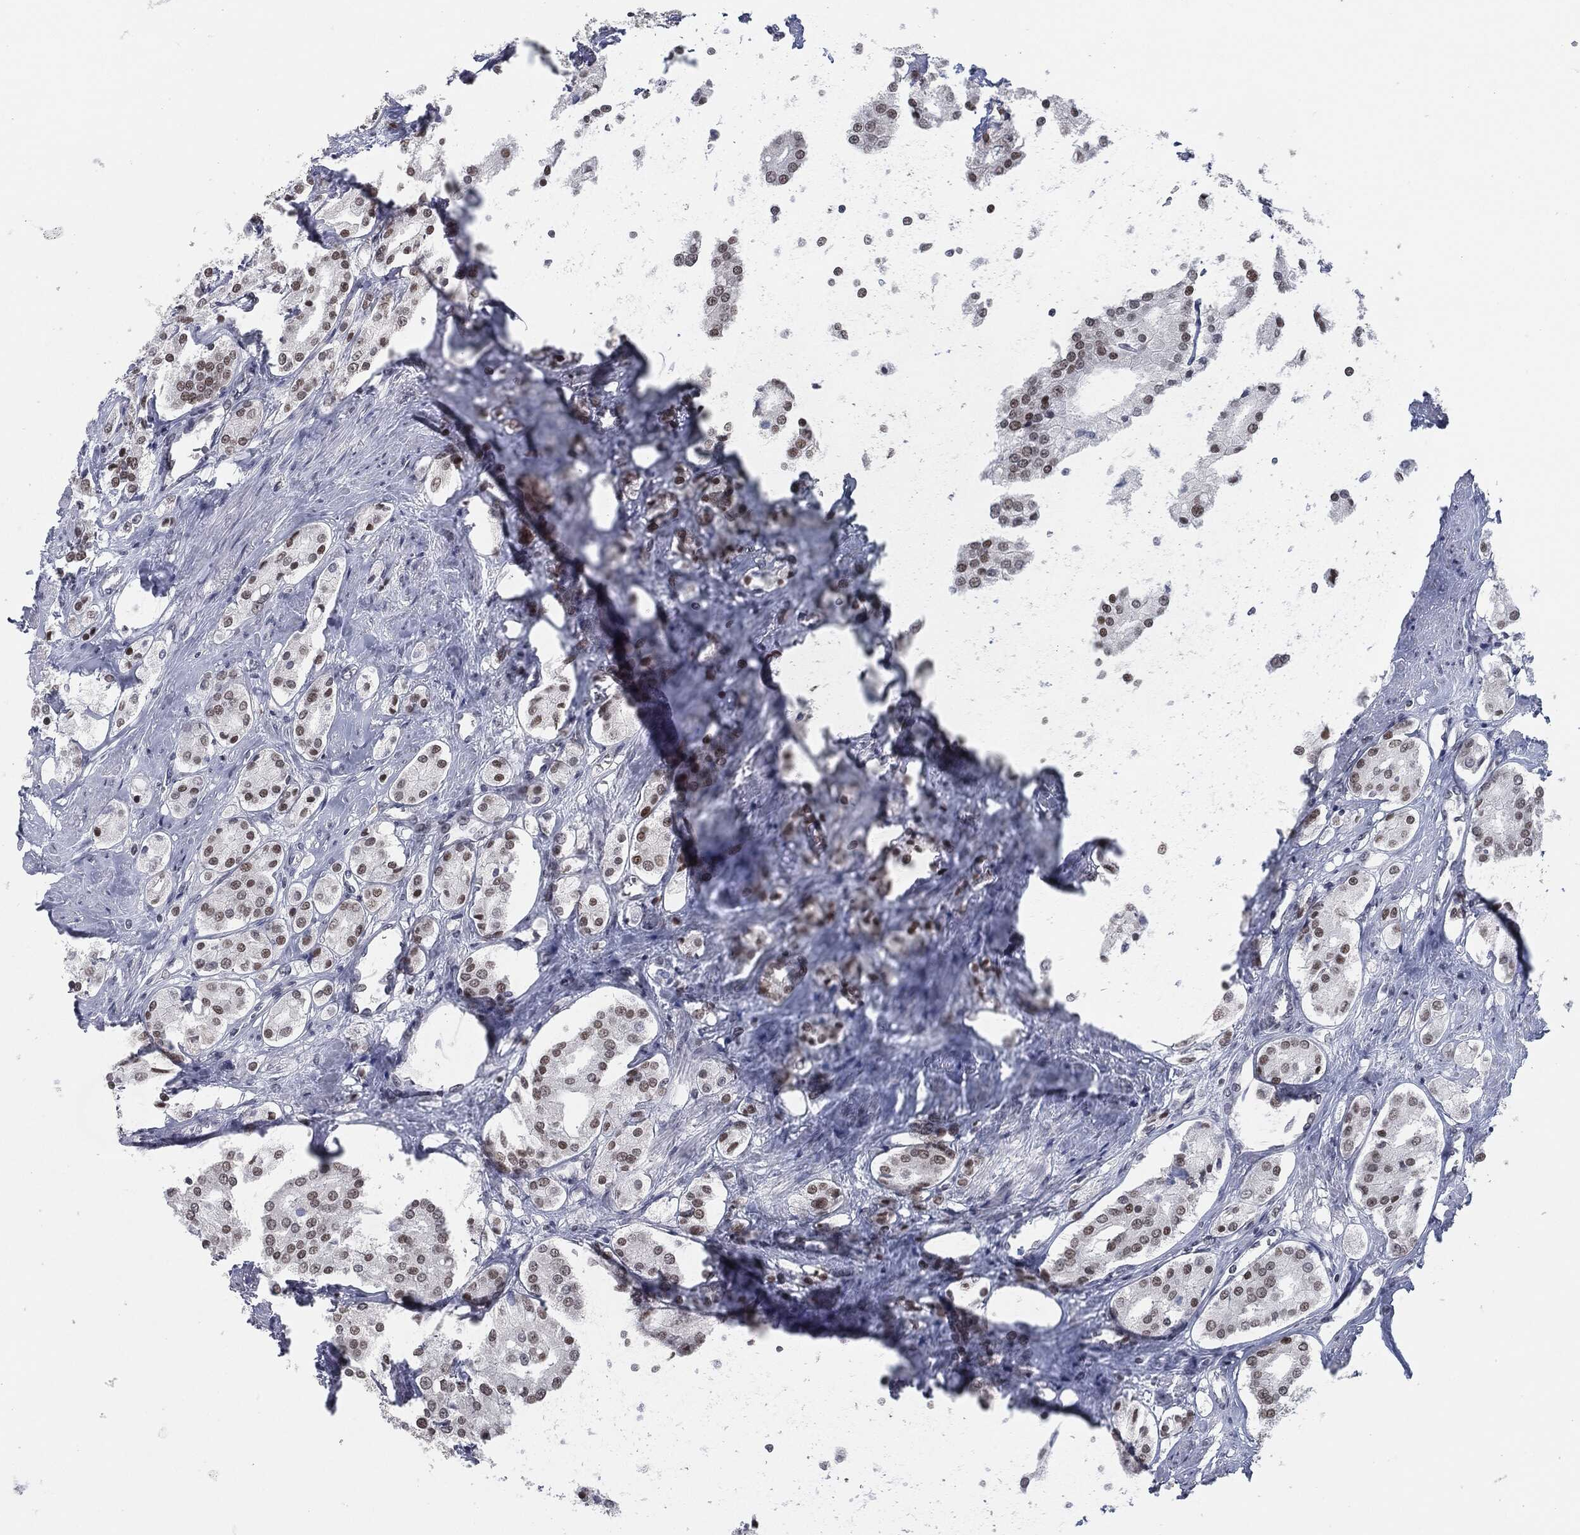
{"staining": {"intensity": "moderate", "quantity": "25%-75%", "location": "nuclear"}, "tissue": "prostate cancer", "cell_type": "Tumor cells", "image_type": "cancer", "snomed": [{"axis": "morphology", "description": "Adenocarcinoma, NOS"}, {"axis": "topography", "description": "Prostate and seminal vesicle, NOS"}, {"axis": "topography", "description": "Prostate"}], "caption": "IHC staining of prostate cancer, which reveals medium levels of moderate nuclear staining in about 25%-75% of tumor cells indicating moderate nuclear protein positivity. The staining was performed using DAB (brown) for protein detection and nuclei were counterstained in hematoxylin (blue).", "gene": "ANXA1", "patient": {"sex": "male", "age": 67}}